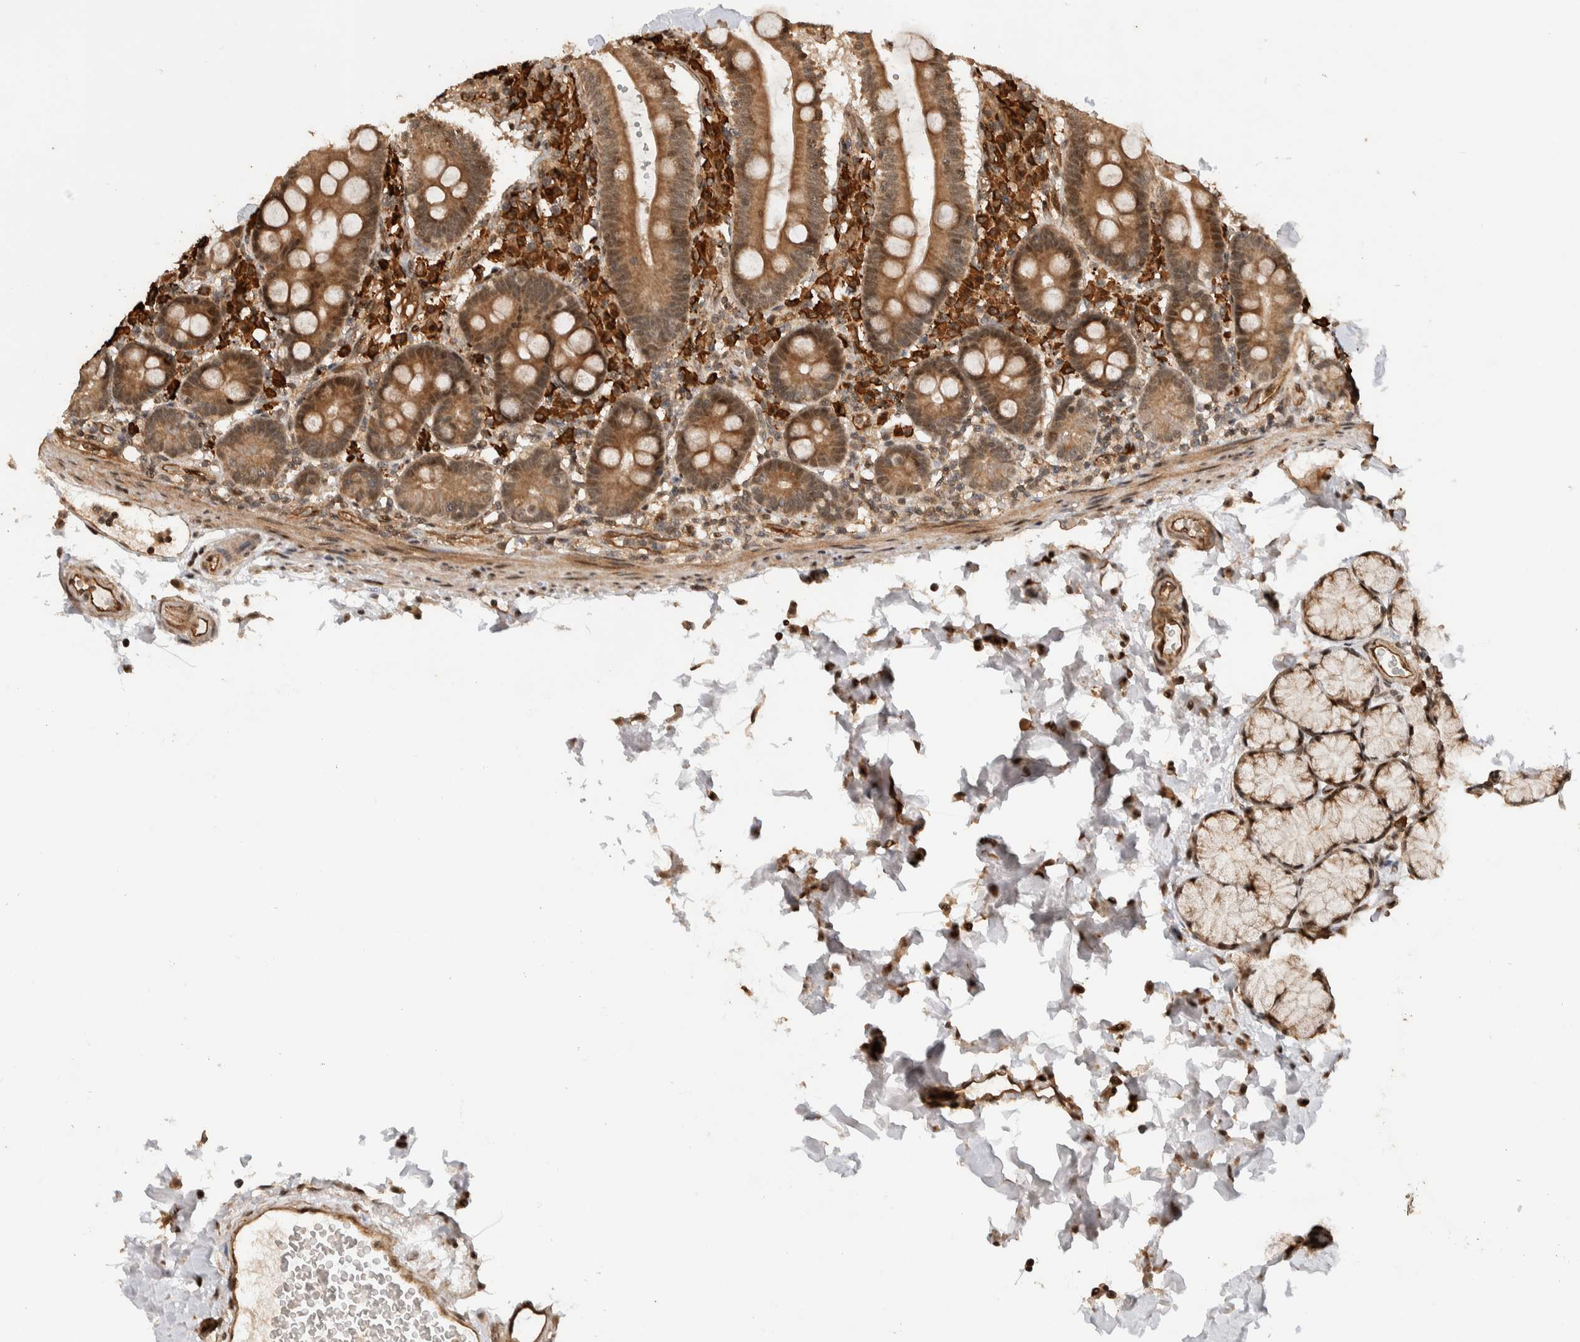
{"staining": {"intensity": "moderate", "quantity": ">75%", "location": "cytoplasmic/membranous,nuclear"}, "tissue": "duodenum", "cell_type": "Glandular cells", "image_type": "normal", "snomed": [{"axis": "morphology", "description": "Normal tissue, NOS"}, {"axis": "topography", "description": "Small intestine, NOS"}], "caption": "Immunohistochemical staining of normal duodenum reveals >75% levels of moderate cytoplasmic/membranous,nuclear protein positivity in about >75% of glandular cells.", "gene": "TOR1B", "patient": {"sex": "female", "age": 71}}